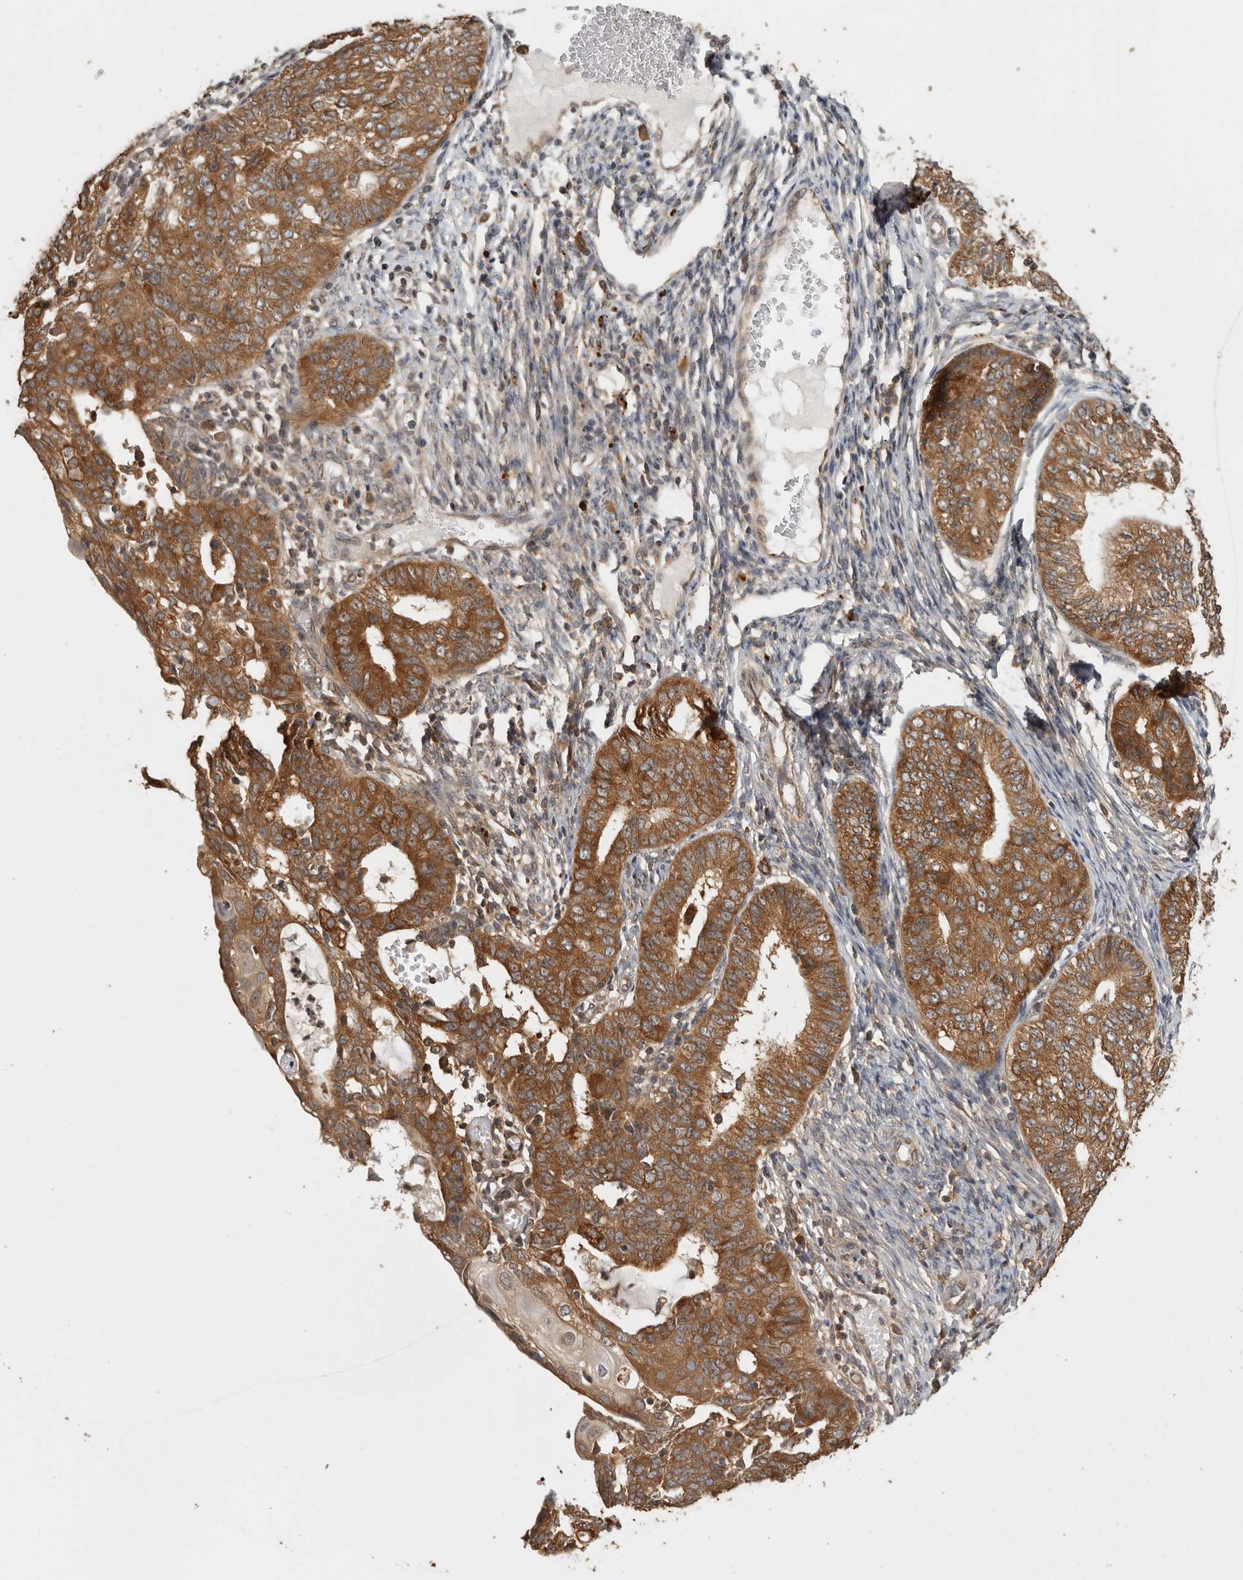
{"staining": {"intensity": "strong", "quantity": ">75%", "location": "cytoplasmic/membranous"}, "tissue": "endometrial cancer", "cell_type": "Tumor cells", "image_type": "cancer", "snomed": [{"axis": "morphology", "description": "Adenocarcinoma, NOS"}, {"axis": "topography", "description": "Endometrium"}], "caption": "Protein expression analysis of human endometrial cancer reveals strong cytoplasmic/membranous expression in about >75% of tumor cells.", "gene": "CCT8", "patient": {"sex": "female", "age": 32}}